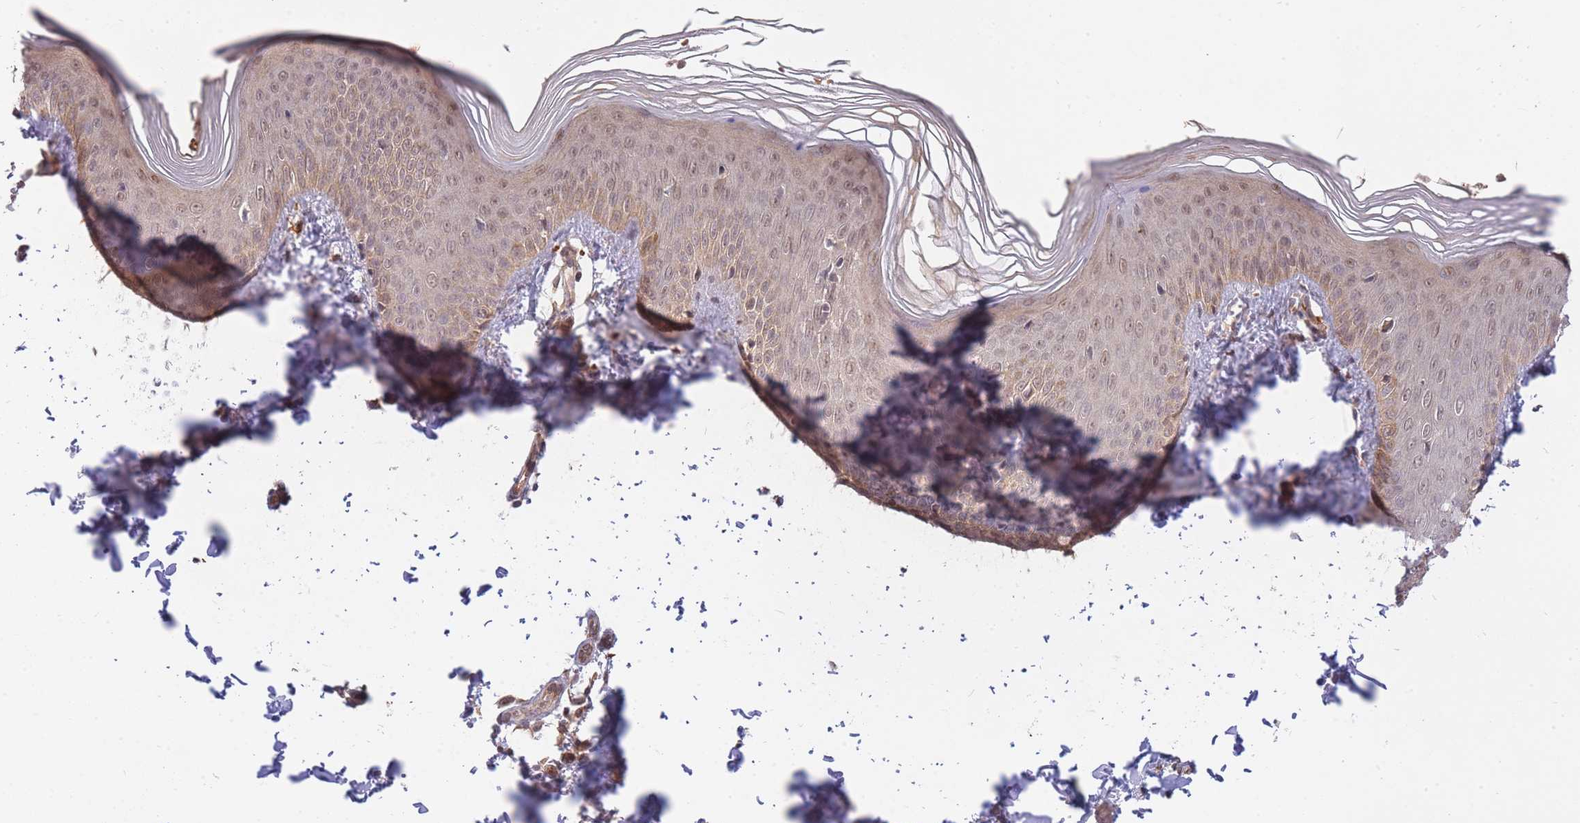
{"staining": {"intensity": "weak", "quantity": ">75%", "location": "nuclear"}, "tissue": "skin", "cell_type": "Epidermal cells", "image_type": "normal", "snomed": [{"axis": "morphology", "description": "Normal tissue, NOS"}, {"axis": "morphology", "description": "Inflammation, NOS"}, {"axis": "topography", "description": "Soft tissue"}, {"axis": "topography", "description": "Anal"}], "caption": "Weak nuclear positivity for a protein is appreciated in about >75% of epidermal cells of unremarkable skin using IHC.", "gene": "SMC6", "patient": {"sex": "female", "age": 15}}